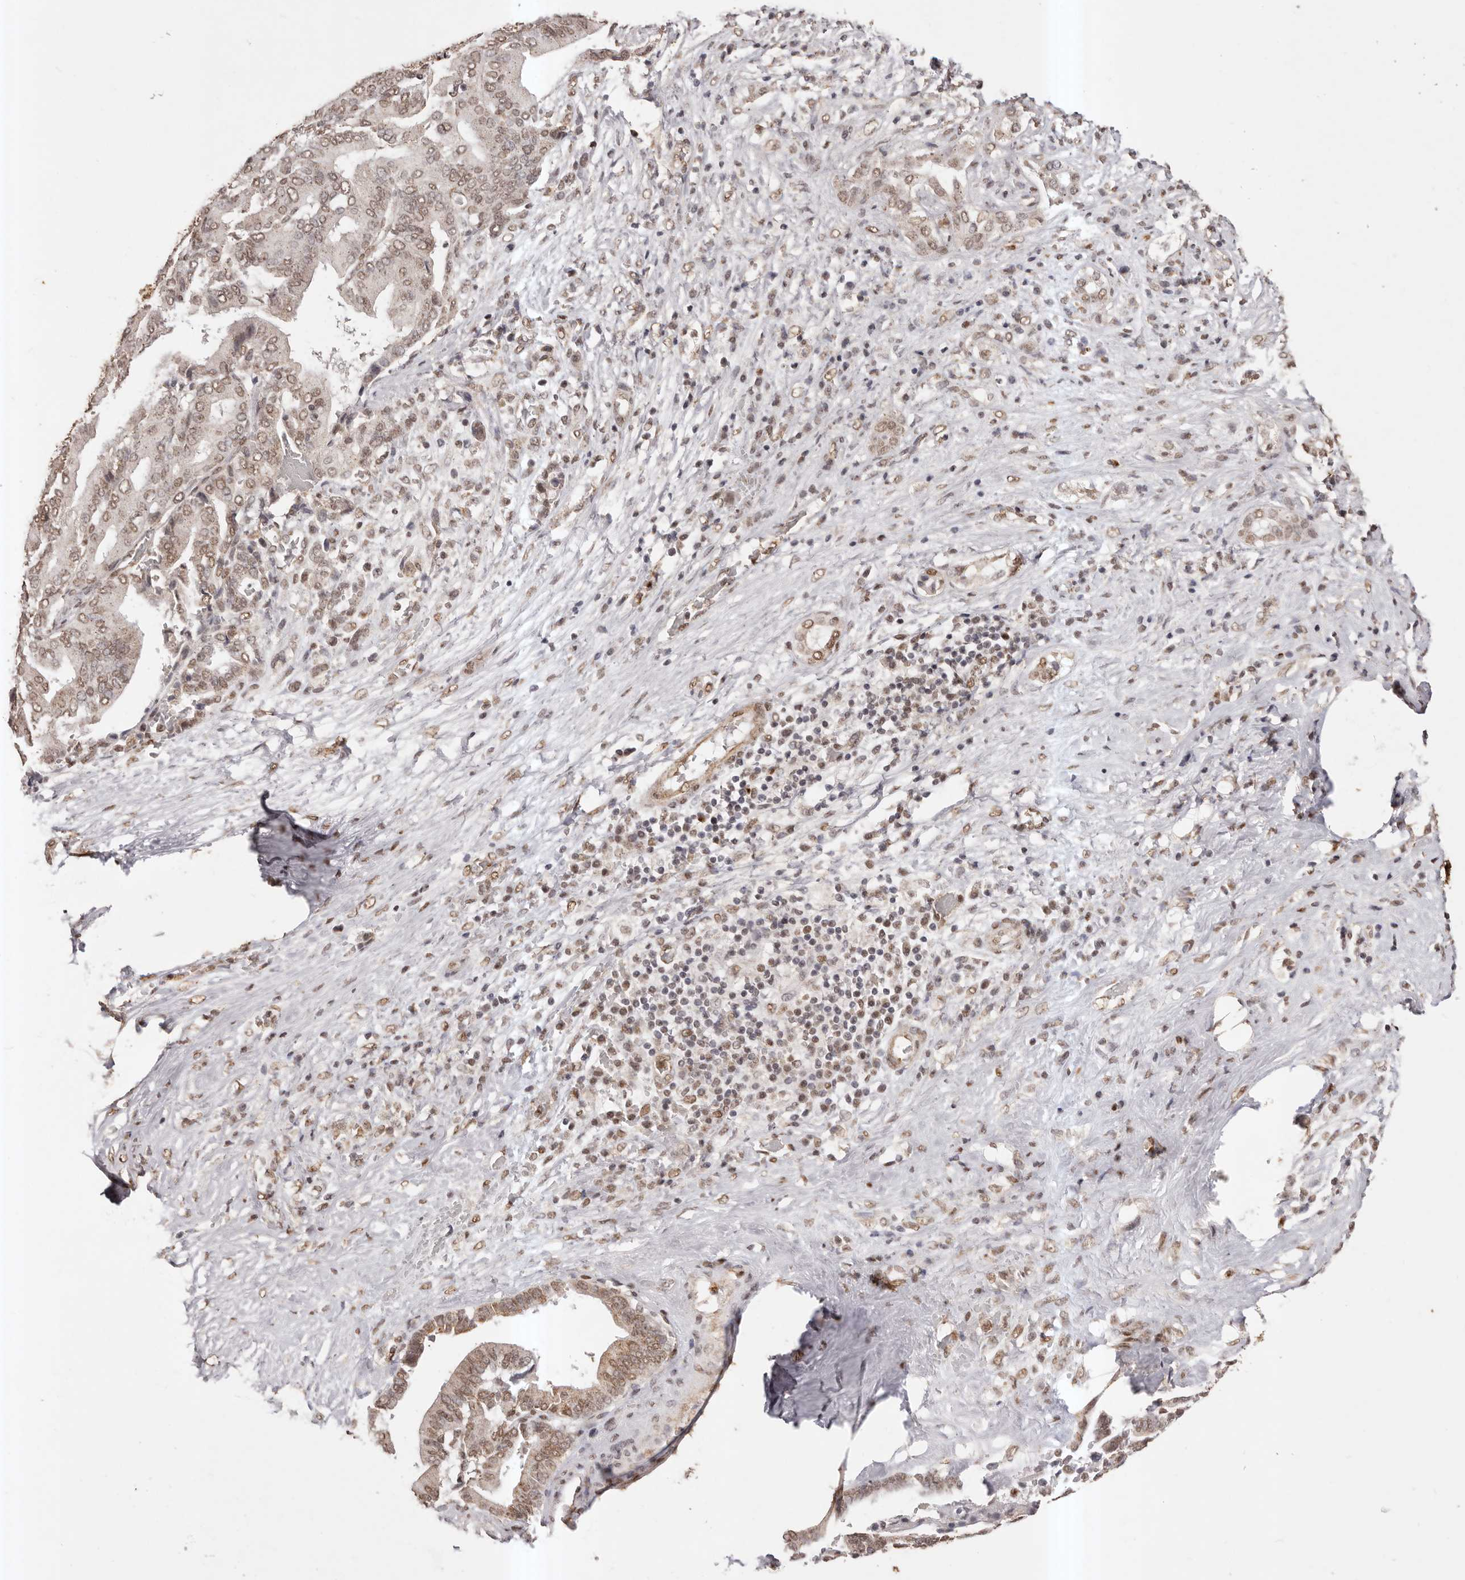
{"staining": {"intensity": "moderate", "quantity": ">75%", "location": "nuclear"}, "tissue": "liver cancer", "cell_type": "Tumor cells", "image_type": "cancer", "snomed": [{"axis": "morphology", "description": "Cholangiocarcinoma"}, {"axis": "topography", "description": "Liver"}], "caption": "IHC of human liver cancer (cholangiocarcinoma) demonstrates medium levels of moderate nuclear positivity in about >75% of tumor cells. (DAB IHC, brown staining for protein, blue staining for nuclei).", "gene": "RPS6KA5", "patient": {"sex": "female", "age": 75}}